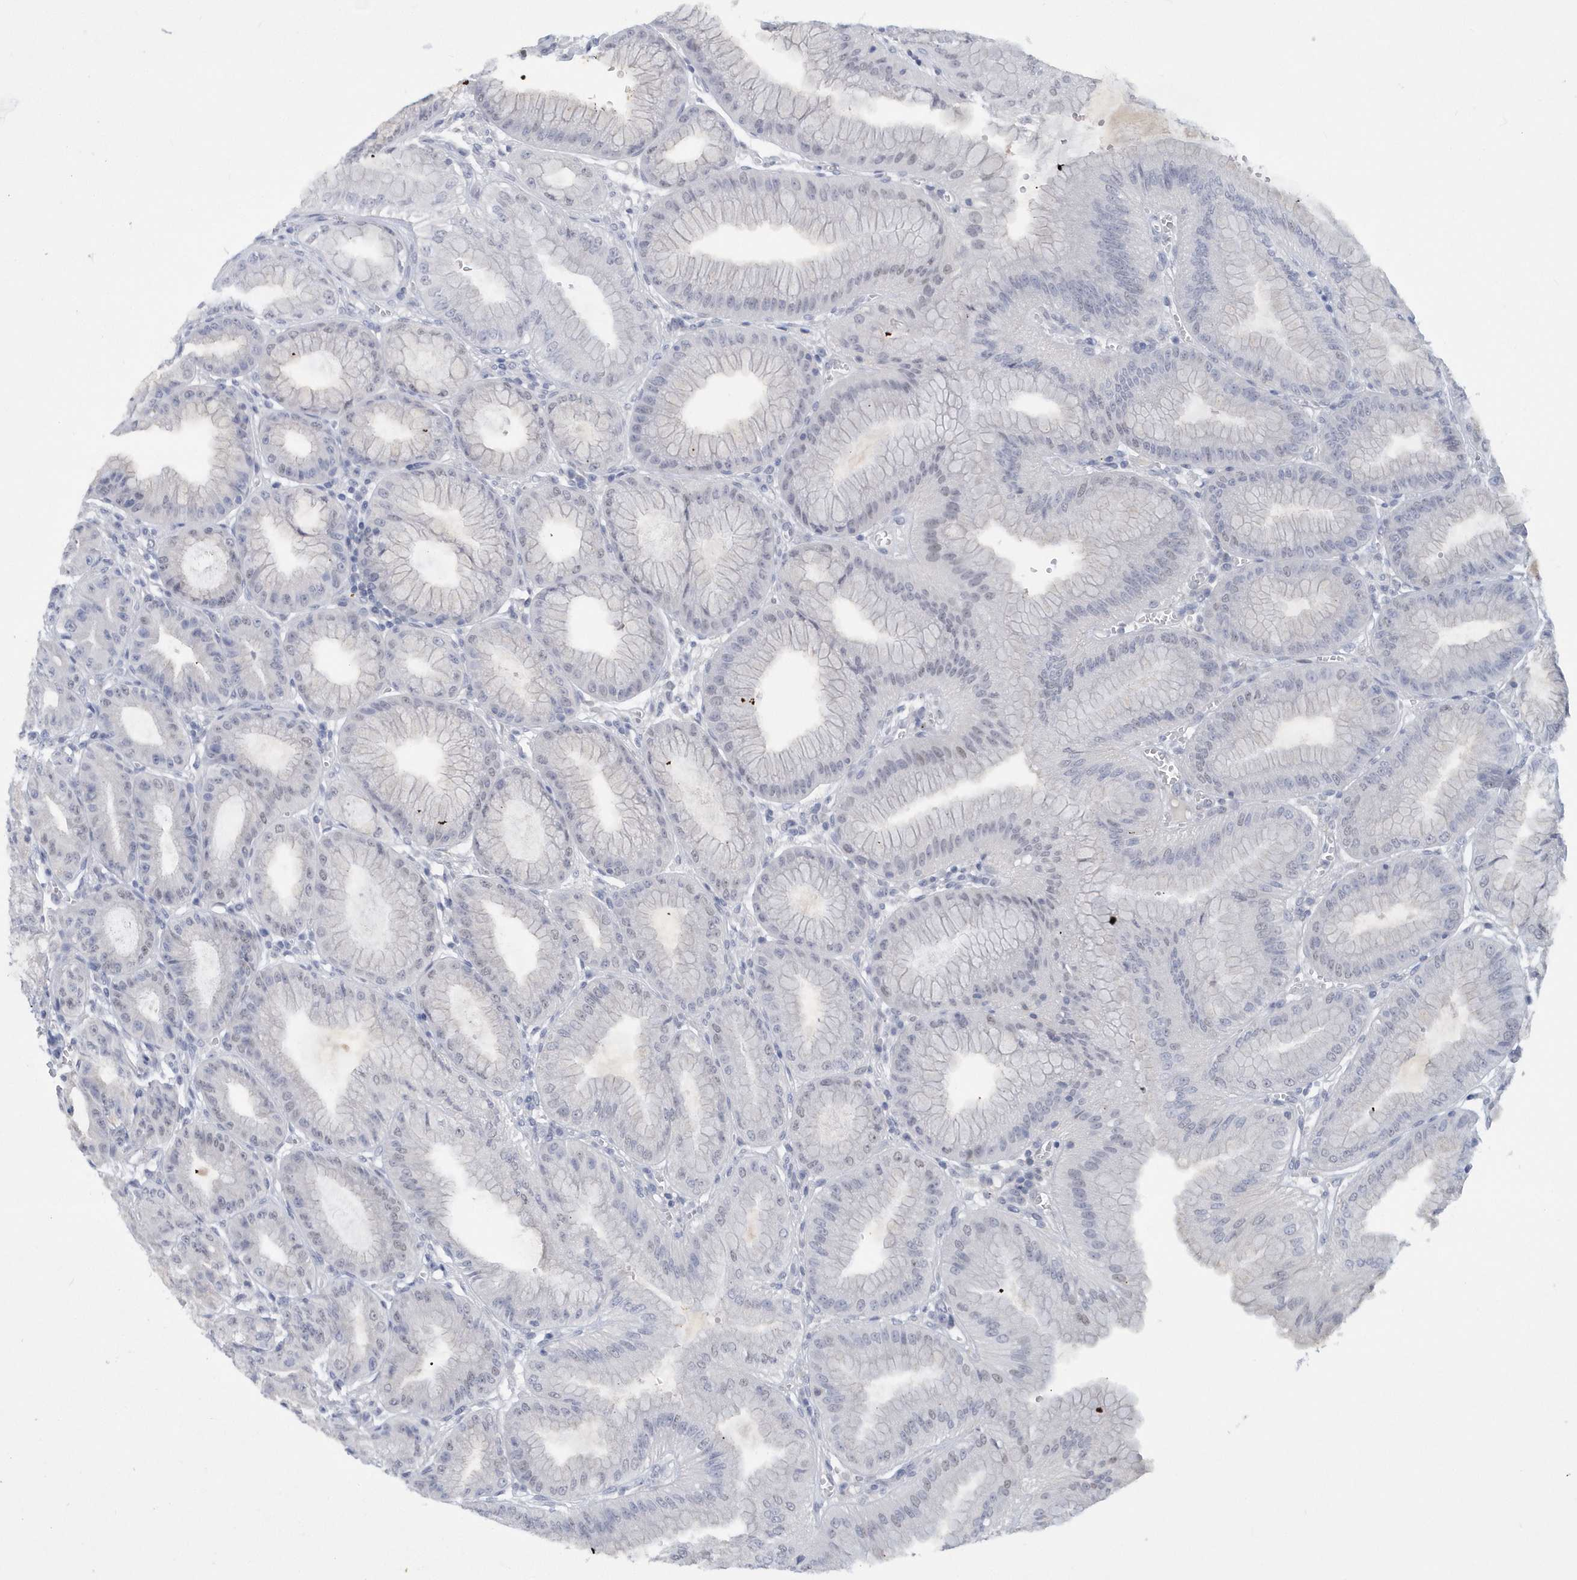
{"staining": {"intensity": "negative", "quantity": "none", "location": "none"}, "tissue": "stomach", "cell_type": "Glandular cells", "image_type": "normal", "snomed": [{"axis": "morphology", "description": "Normal tissue, NOS"}, {"axis": "topography", "description": "Stomach, lower"}], "caption": "Glandular cells show no significant protein expression in benign stomach. (Brightfield microscopy of DAB (3,3'-diaminobenzidine) IHC at high magnification).", "gene": "SRGAP3", "patient": {"sex": "male", "age": 71}}